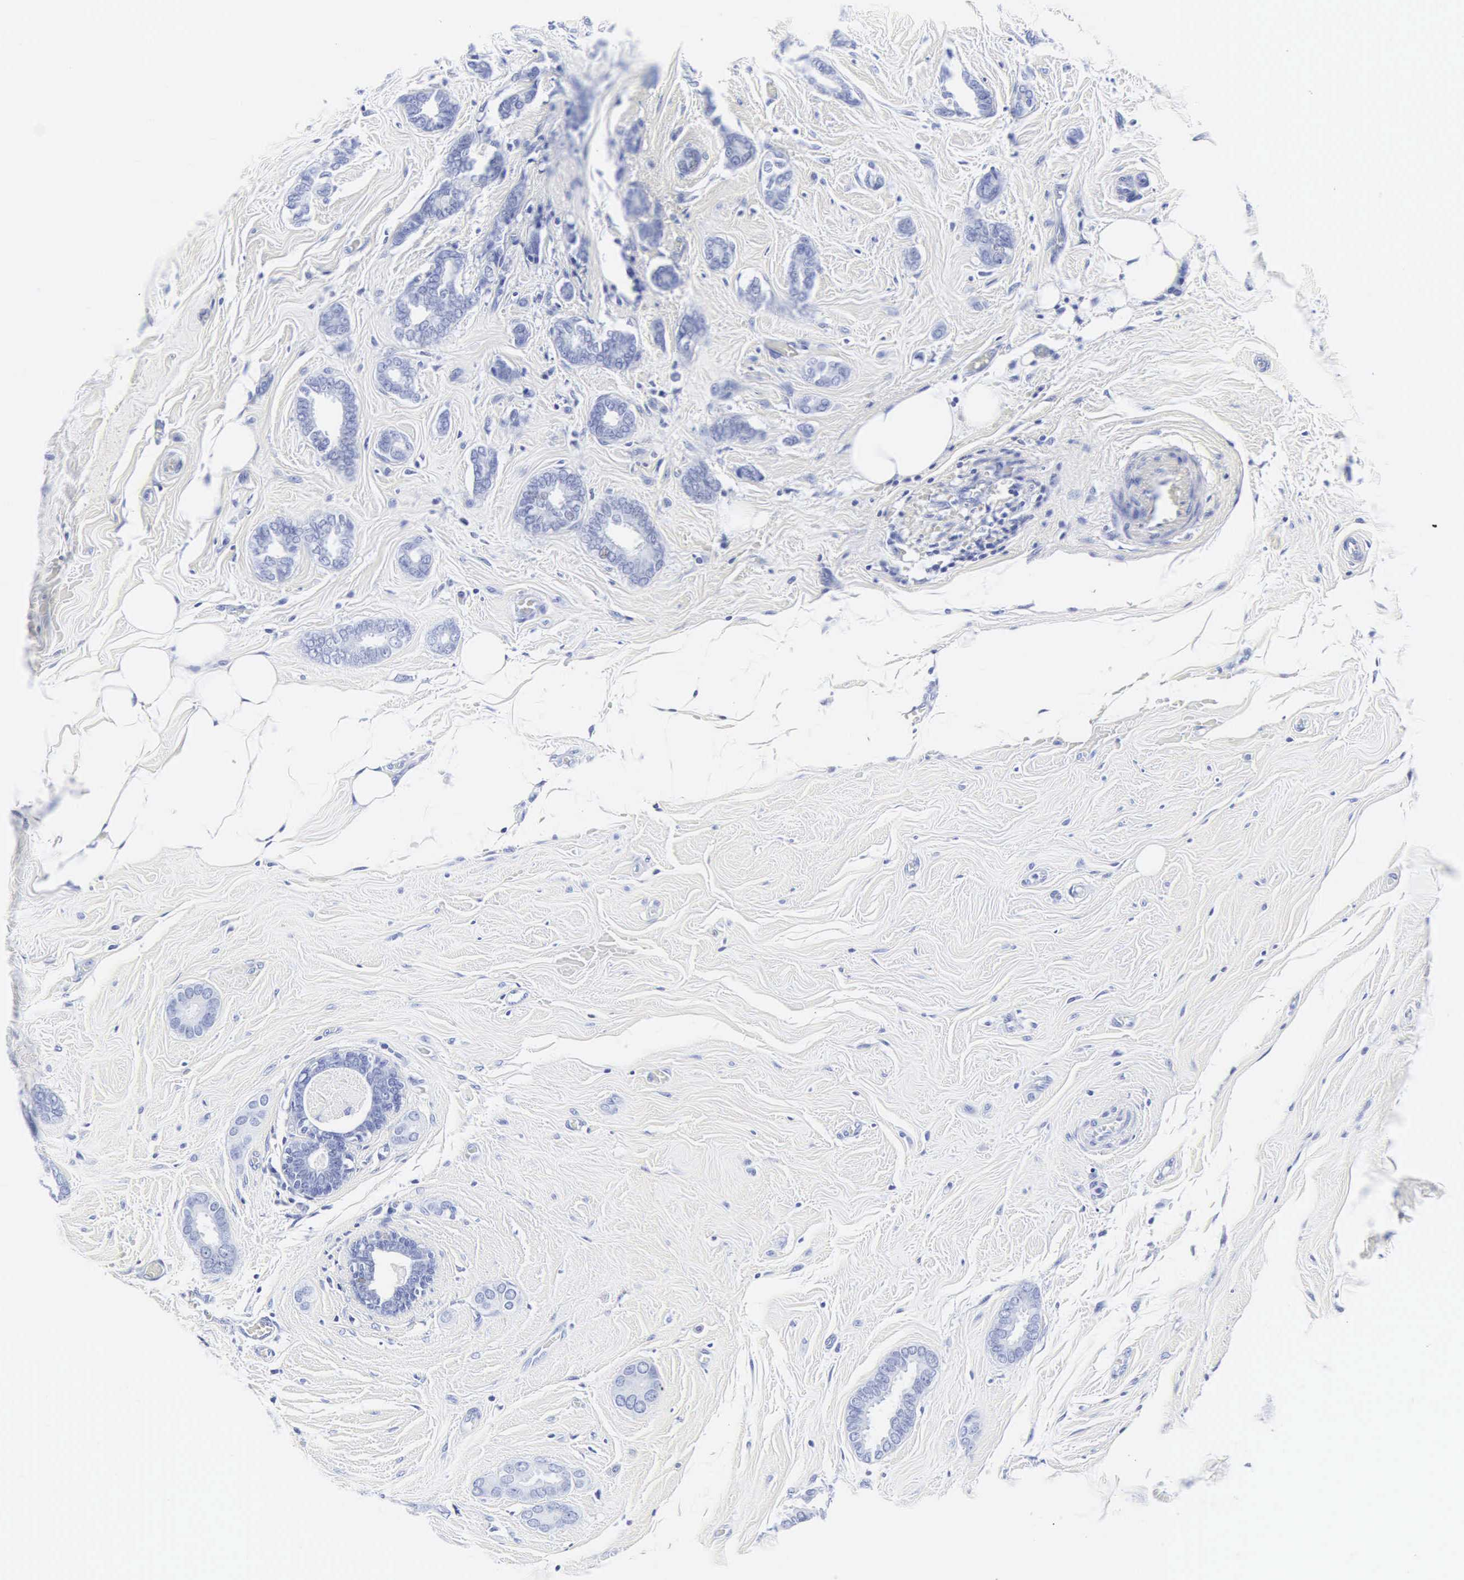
{"staining": {"intensity": "negative", "quantity": "none", "location": "none"}, "tissue": "breast cancer", "cell_type": "Tumor cells", "image_type": "cancer", "snomed": [{"axis": "morphology", "description": "Duct carcinoma"}, {"axis": "topography", "description": "Breast"}], "caption": "Immunohistochemical staining of human breast cancer displays no significant expression in tumor cells.", "gene": "INS", "patient": {"sex": "female", "age": 50}}